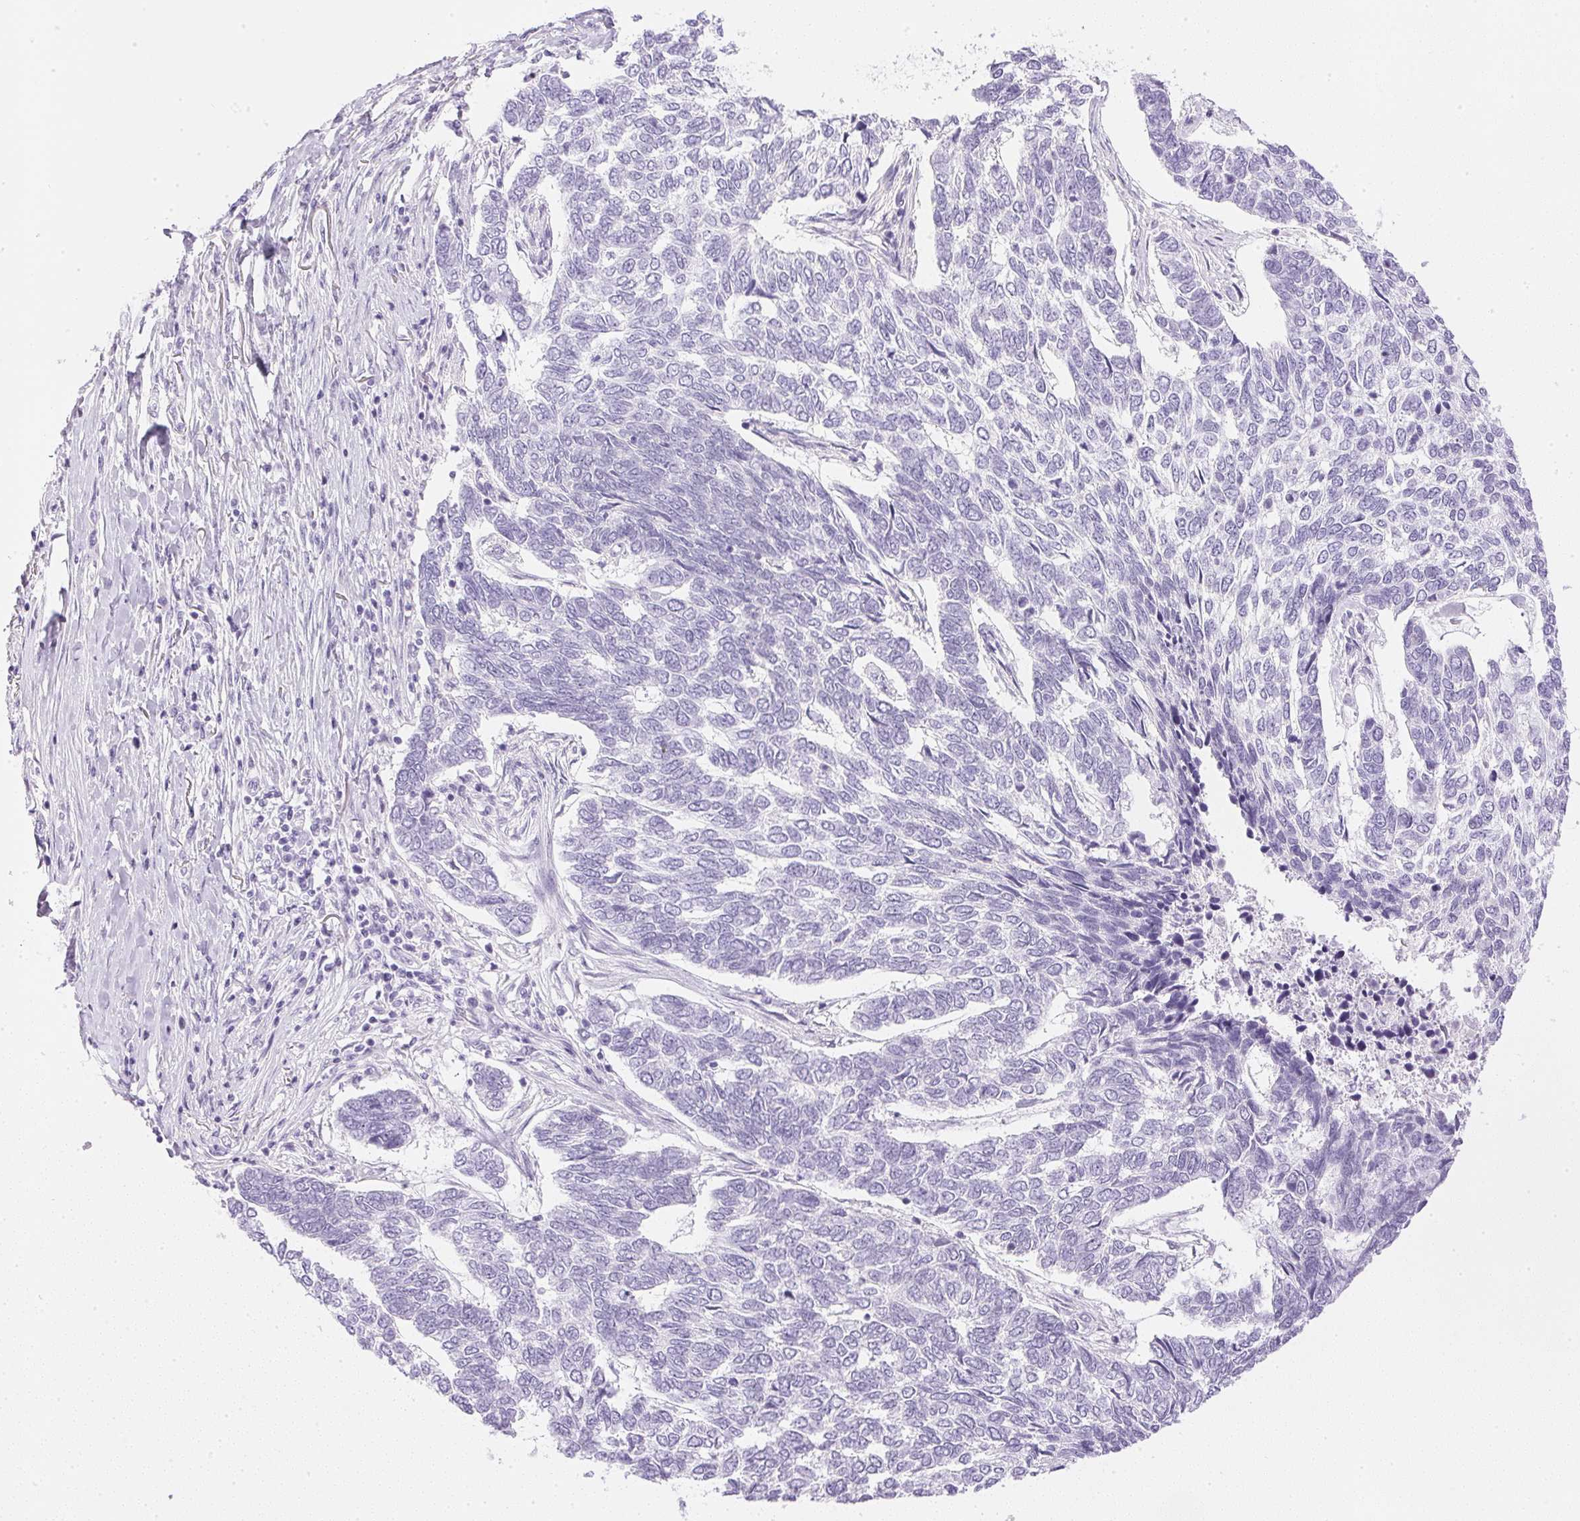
{"staining": {"intensity": "negative", "quantity": "none", "location": "none"}, "tissue": "skin cancer", "cell_type": "Tumor cells", "image_type": "cancer", "snomed": [{"axis": "morphology", "description": "Basal cell carcinoma"}, {"axis": "topography", "description": "Skin"}], "caption": "Tumor cells show no significant protein positivity in skin basal cell carcinoma.", "gene": "CPB1", "patient": {"sex": "female", "age": 65}}